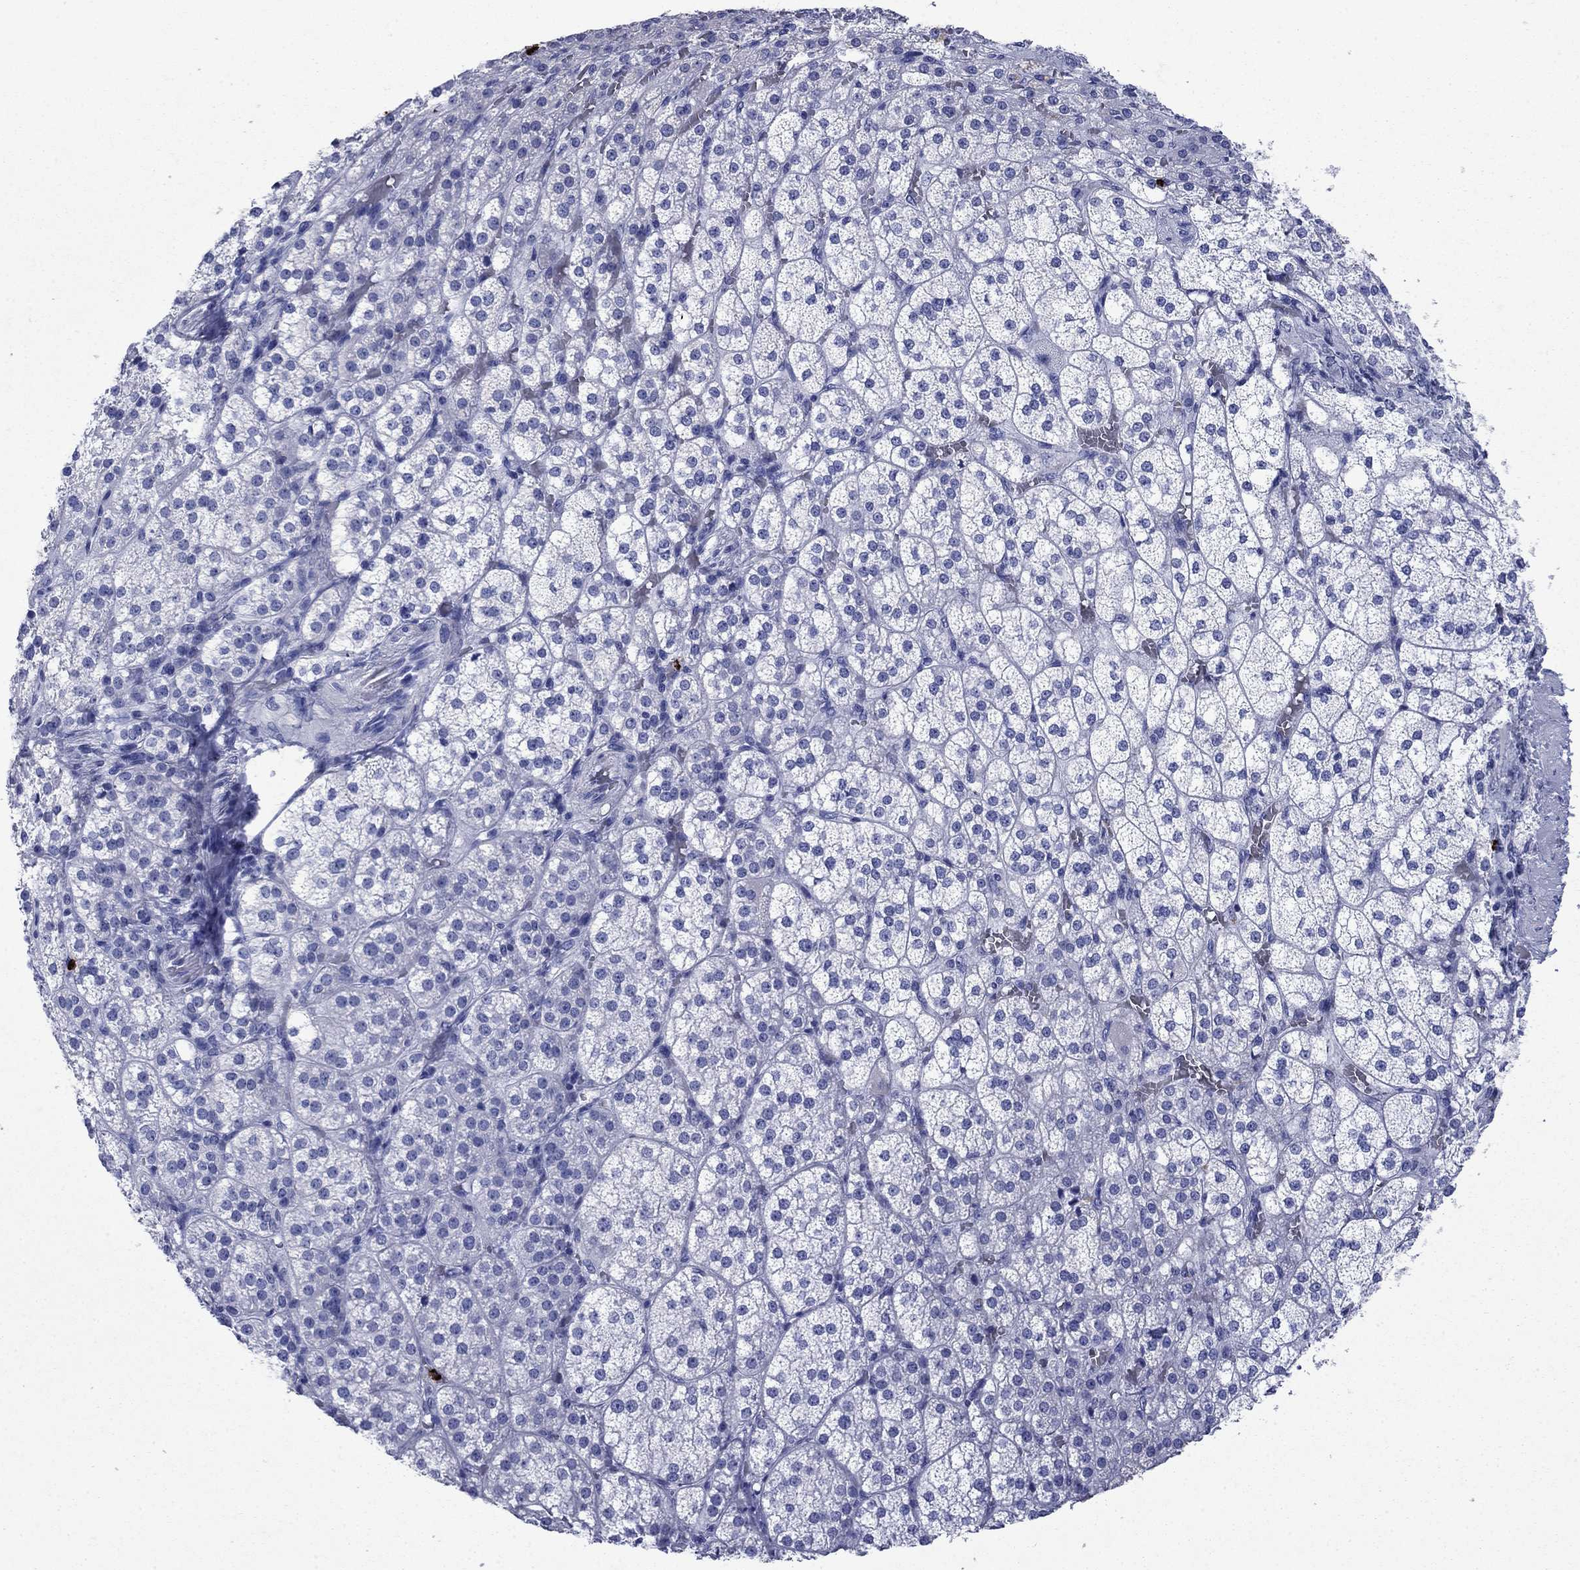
{"staining": {"intensity": "negative", "quantity": "none", "location": "none"}, "tissue": "adrenal gland", "cell_type": "Glandular cells", "image_type": "normal", "snomed": [{"axis": "morphology", "description": "Normal tissue, NOS"}, {"axis": "topography", "description": "Adrenal gland"}], "caption": "Immunohistochemistry micrograph of unremarkable human adrenal gland stained for a protein (brown), which displays no staining in glandular cells.", "gene": "AZU1", "patient": {"sex": "female", "age": 60}}